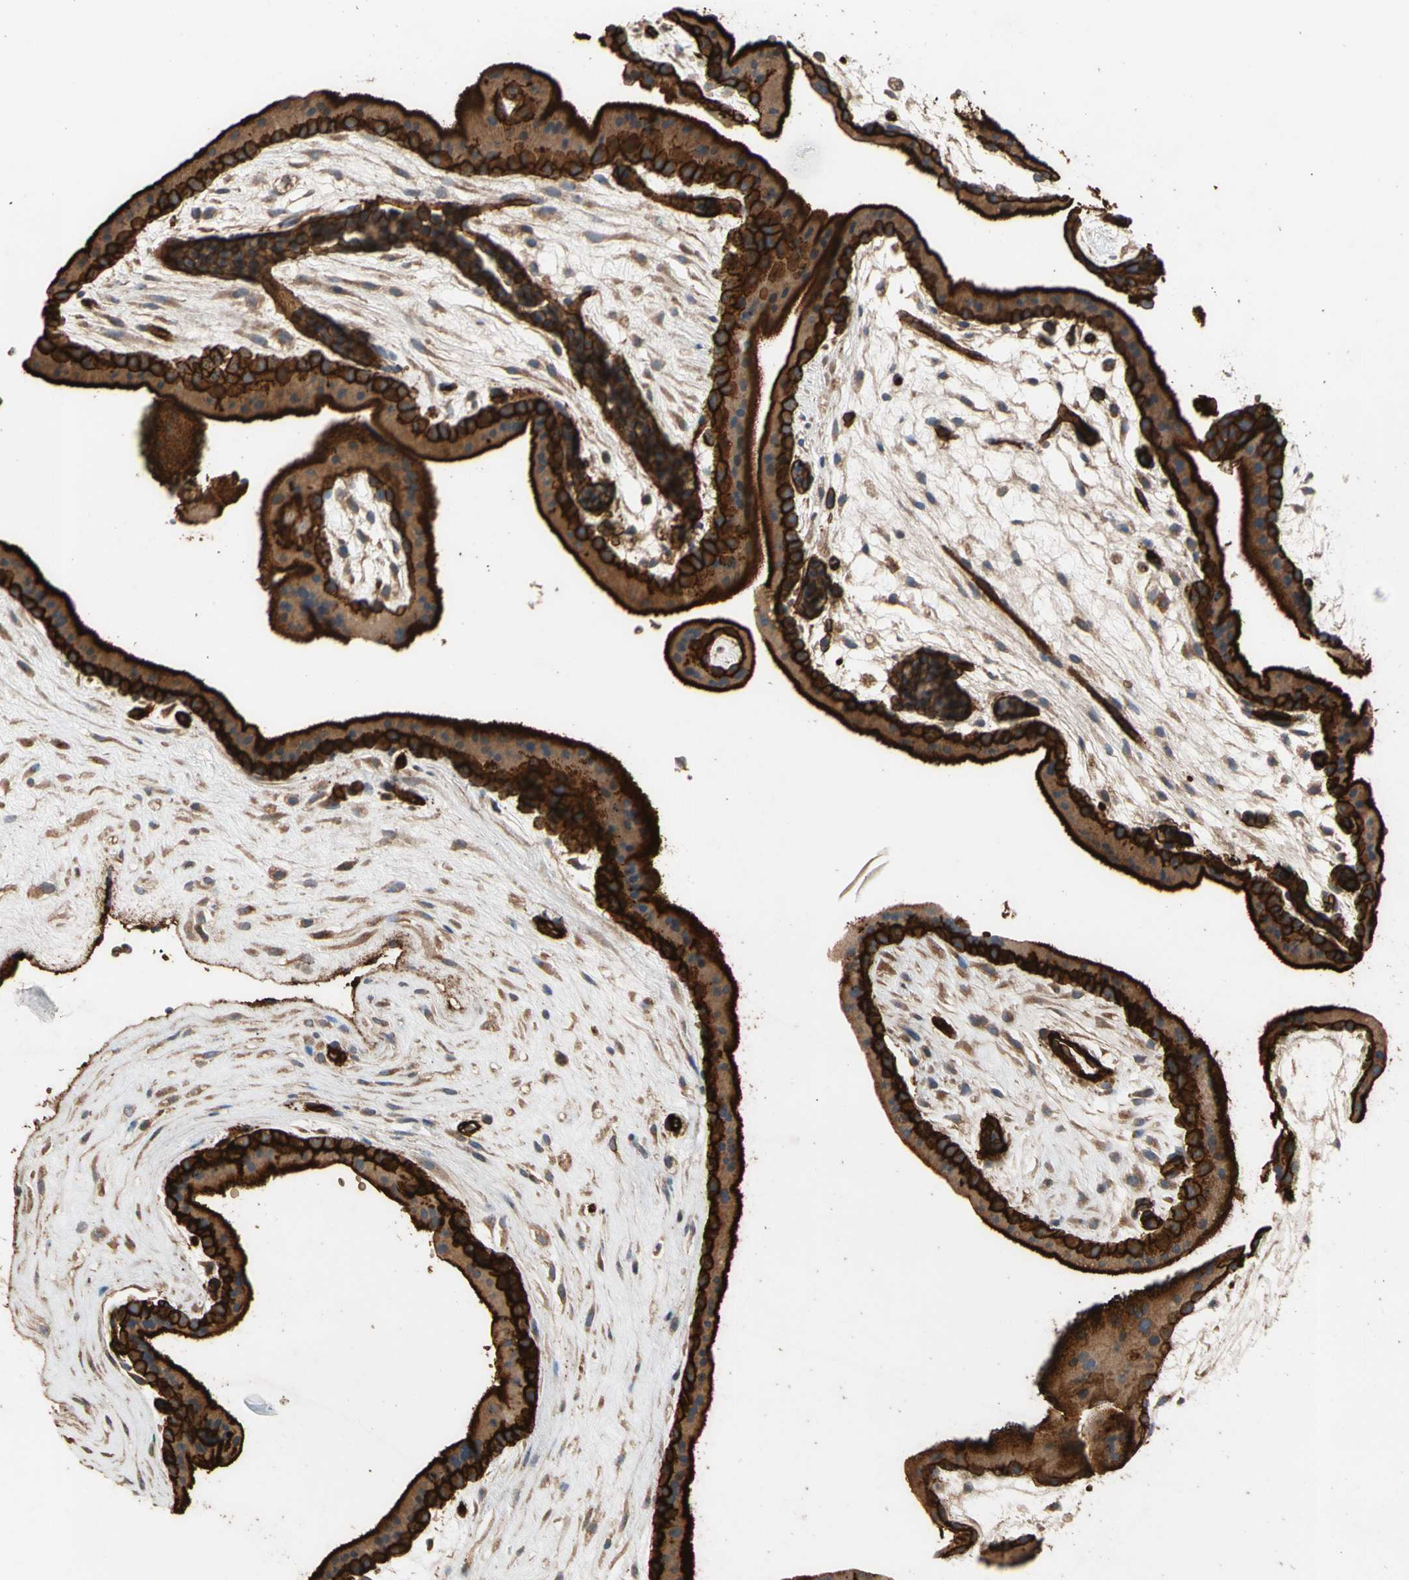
{"staining": {"intensity": "strong", "quantity": ">75%", "location": "cytoplasmic/membranous"}, "tissue": "placenta", "cell_type": "Trophoblastic cells", "image_type": "normal", "snomed": [{"axis": "morphology", "description": "Normal tissue, NOS"}, {"axis": "topography", "description": "Placenta"}], "caption": "Immunohistochemical staining of normal human placenta reveals >75% levels of strong cytoplasmic/membranous protein expression in approximately >75% of trophoblastic cells.", "gene": "RIOK2", "patient": {"sex": "female", "age": 19}}